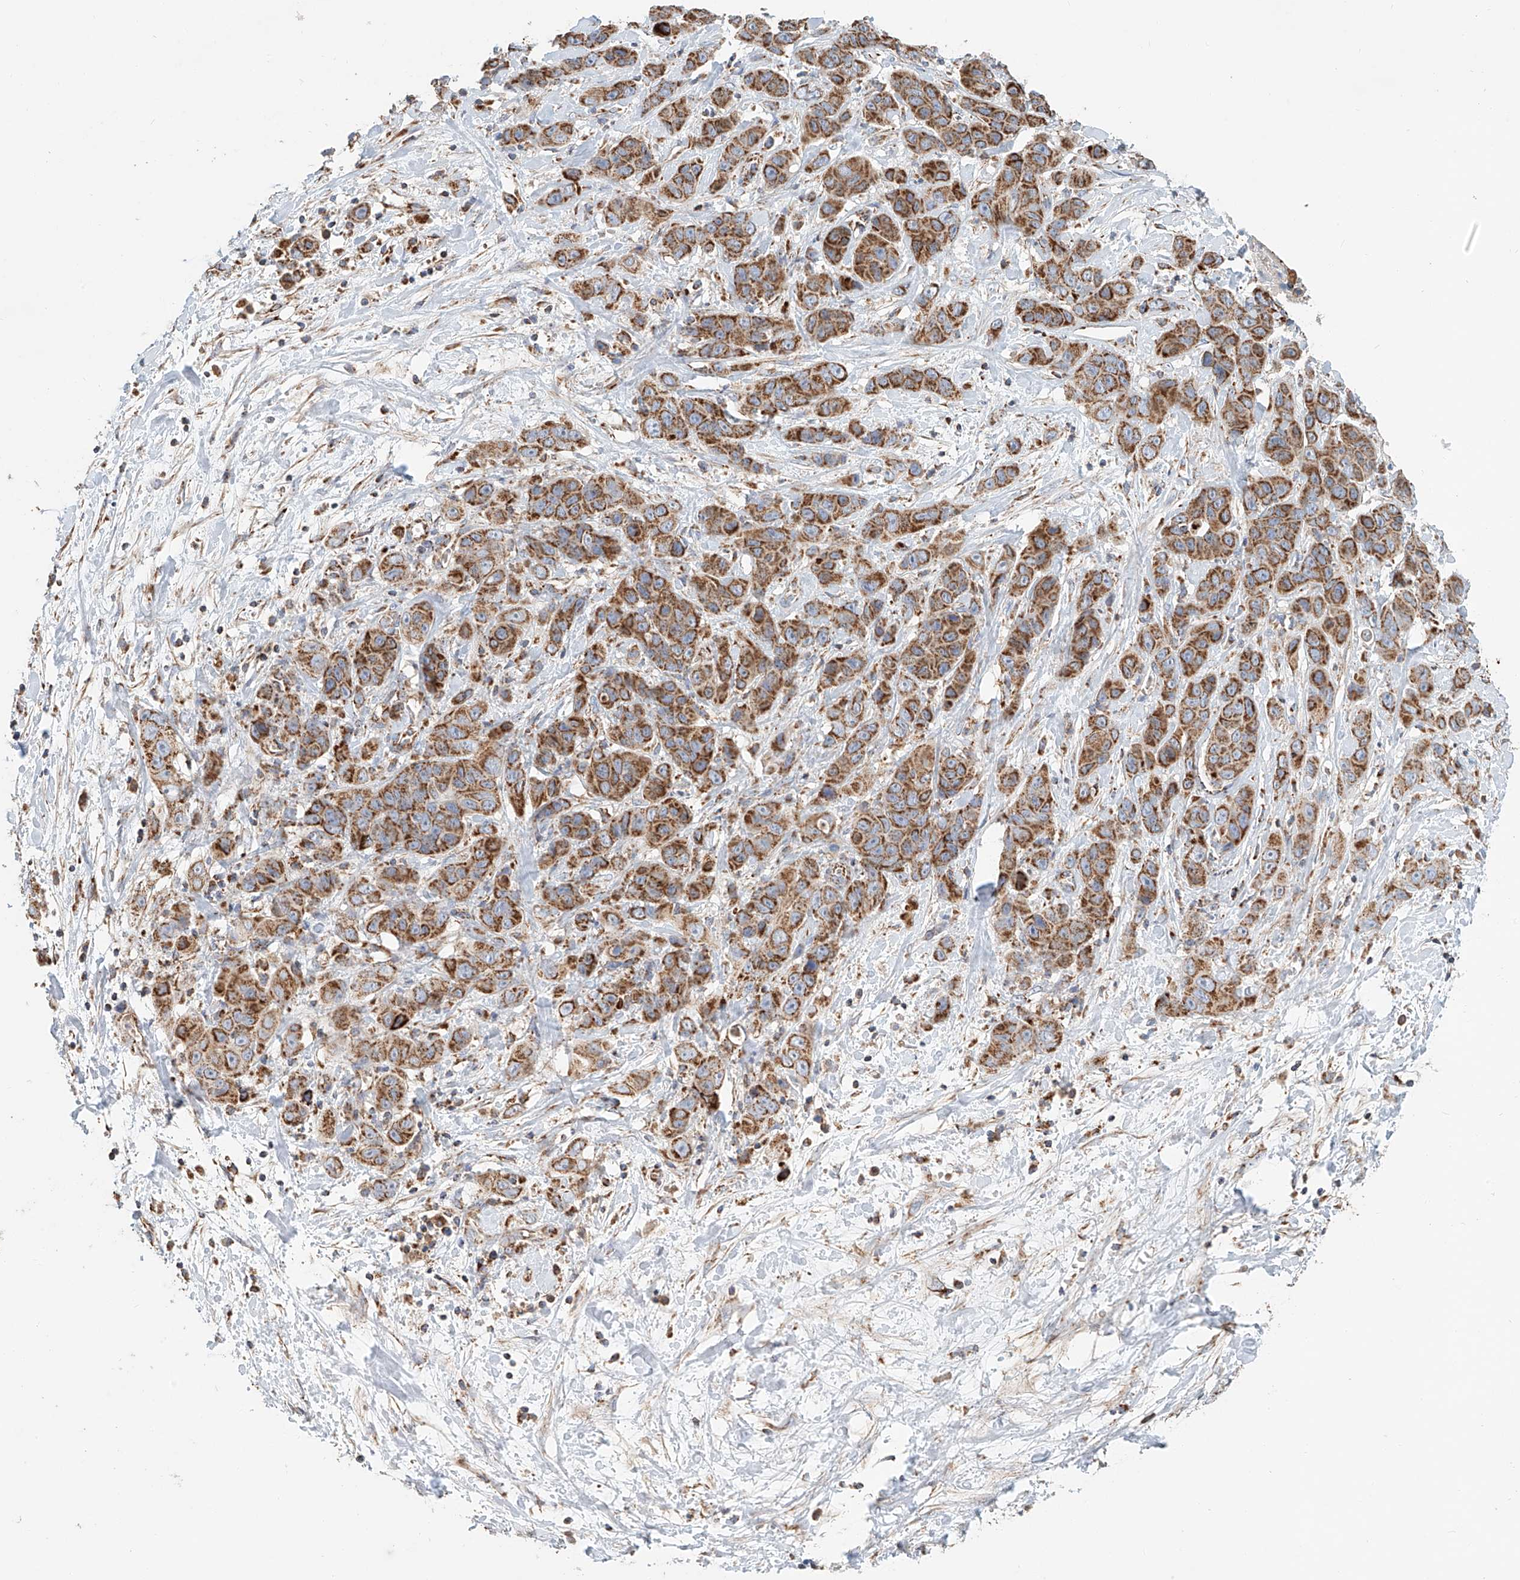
{"staining": {"intensity": "moderate", "quantity": ">75%", "location": "cytoplasmic/membranous"}, "tissue": "liver cancer", "cell_type": "Tumor cells", "image_type": "cancer", "snomed": [{"axis": "morphology", "description": "Cholangiocarcinoma"}, {"axis": "topography", "description": "Liver"}], "caption": "This photomicrograph displays immunohistochemistry staining of liver cancer (cholangiocarcinoma), with medium moderate cytoplasmic/membranous expression in approximately >75% of tumor cells.", "gene": "MCL1", "patient": {"sex": "female", "age": 52}}